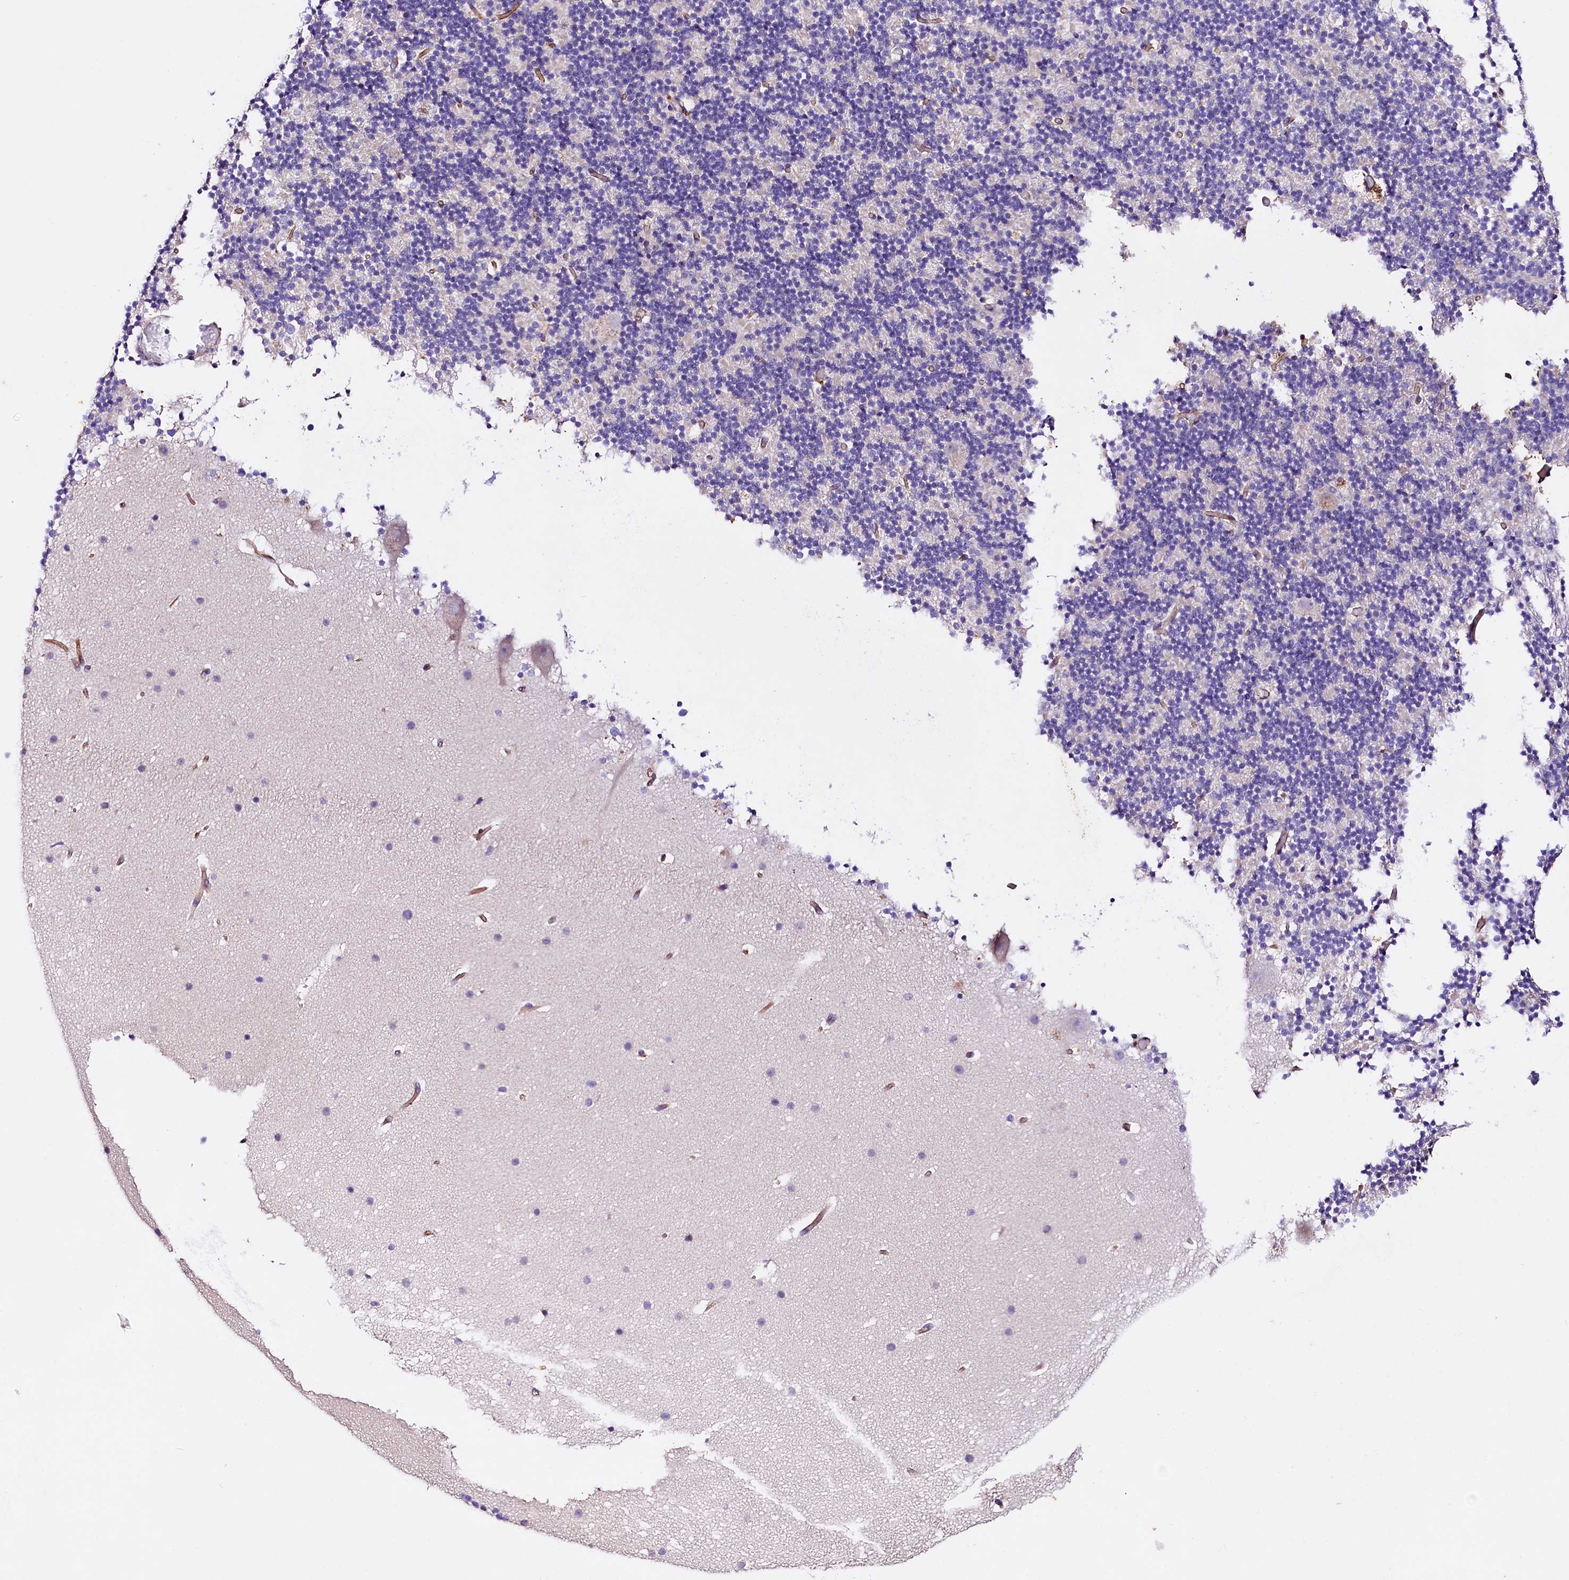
{"staining": {"intensity": "negative", "quantity": "none", "location": "none"}, "tissue": "cerebellum", "cell_type": "Cells in granular layer", "image_type": "normal", "snomed": [{"axis": "morphology", "description": "Normal tissue, NOS"}, {"axis": "topography", "description": "Cerebellum"}], "caption": "The image shows no significant expression in cells in granular layer of cerebellum. Nuclei are stained in blue.", "gene": "SLC7A1", "patient": {"sex": "male", "age": 57}}